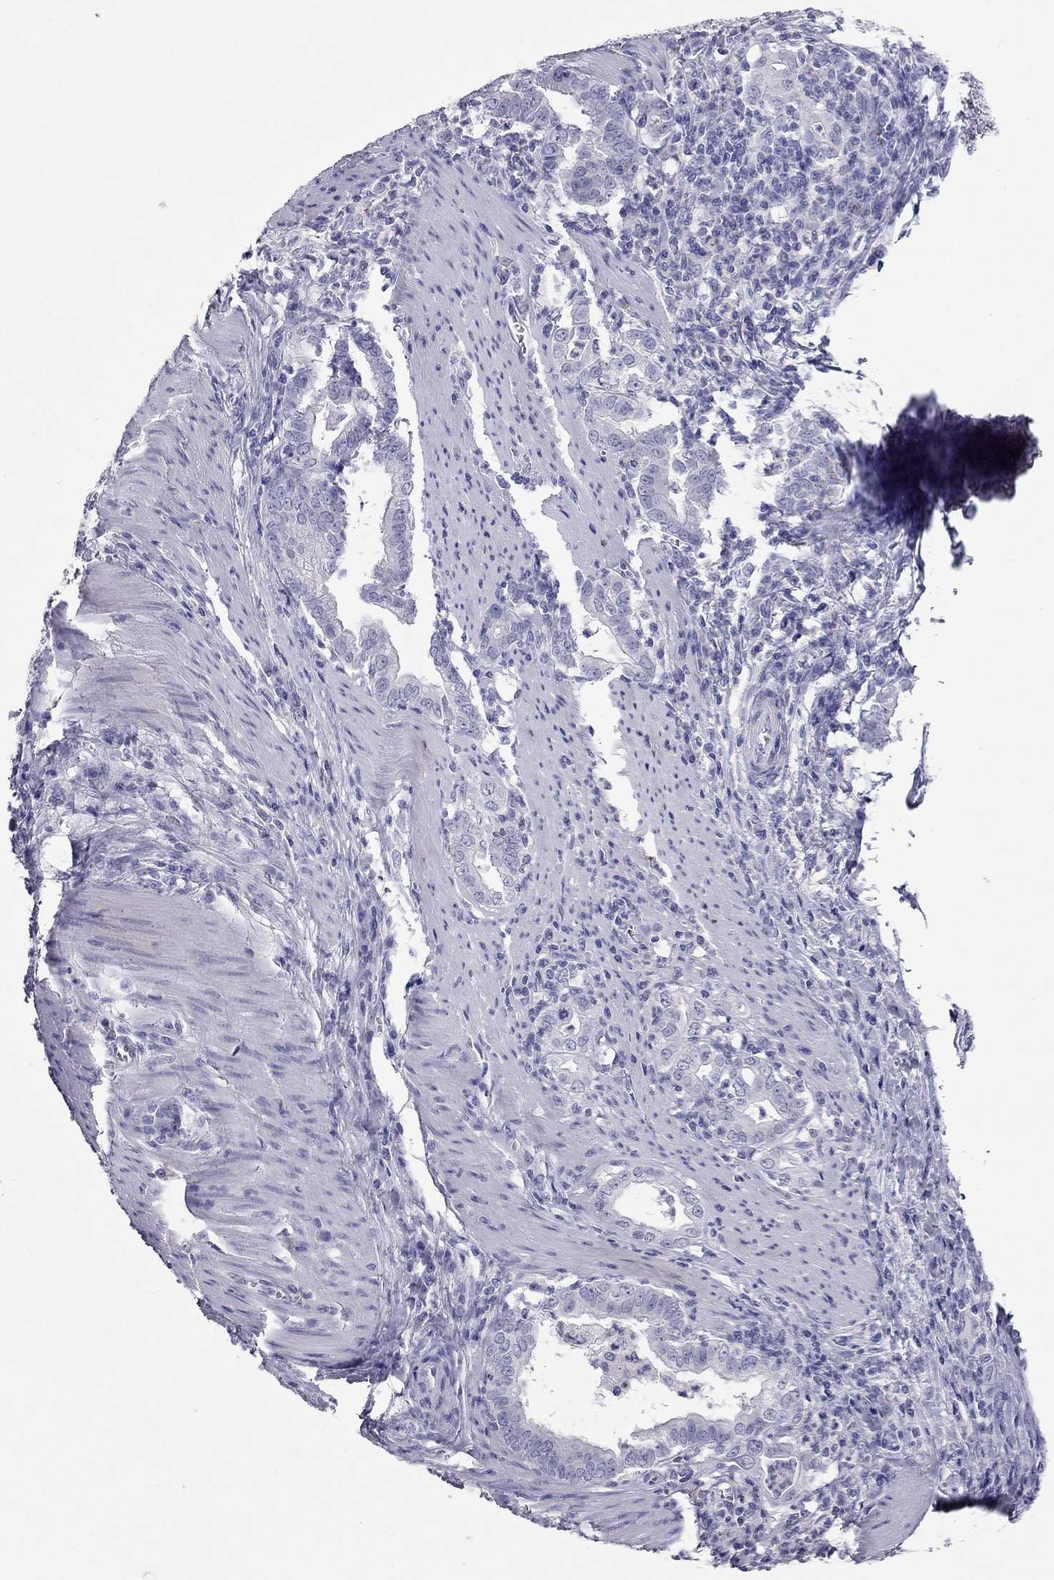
{"staining": {"intensity": "negative", "quantity": "none", "location": "none"}, "tissue": "stomach cancer", "cell_type": "Tumor cells", "image_type": "cancer", "snomed": [{"axis": "morphology", "description": "Adenocarcinoma, NOS"}, {"axis": "topography", "description": "Stomach, upper"}], "caption": "Tumor cells are negative for brown protein staining in stomach cancer (adenocarcinoma). The staining is performed using DAB (3,3'-diaminobenzidine) brown chromogen with nuclei counter-stained in using hematoxylin.", "gene": "ODF4", "patient": {"sex": "female", "age": 79}}